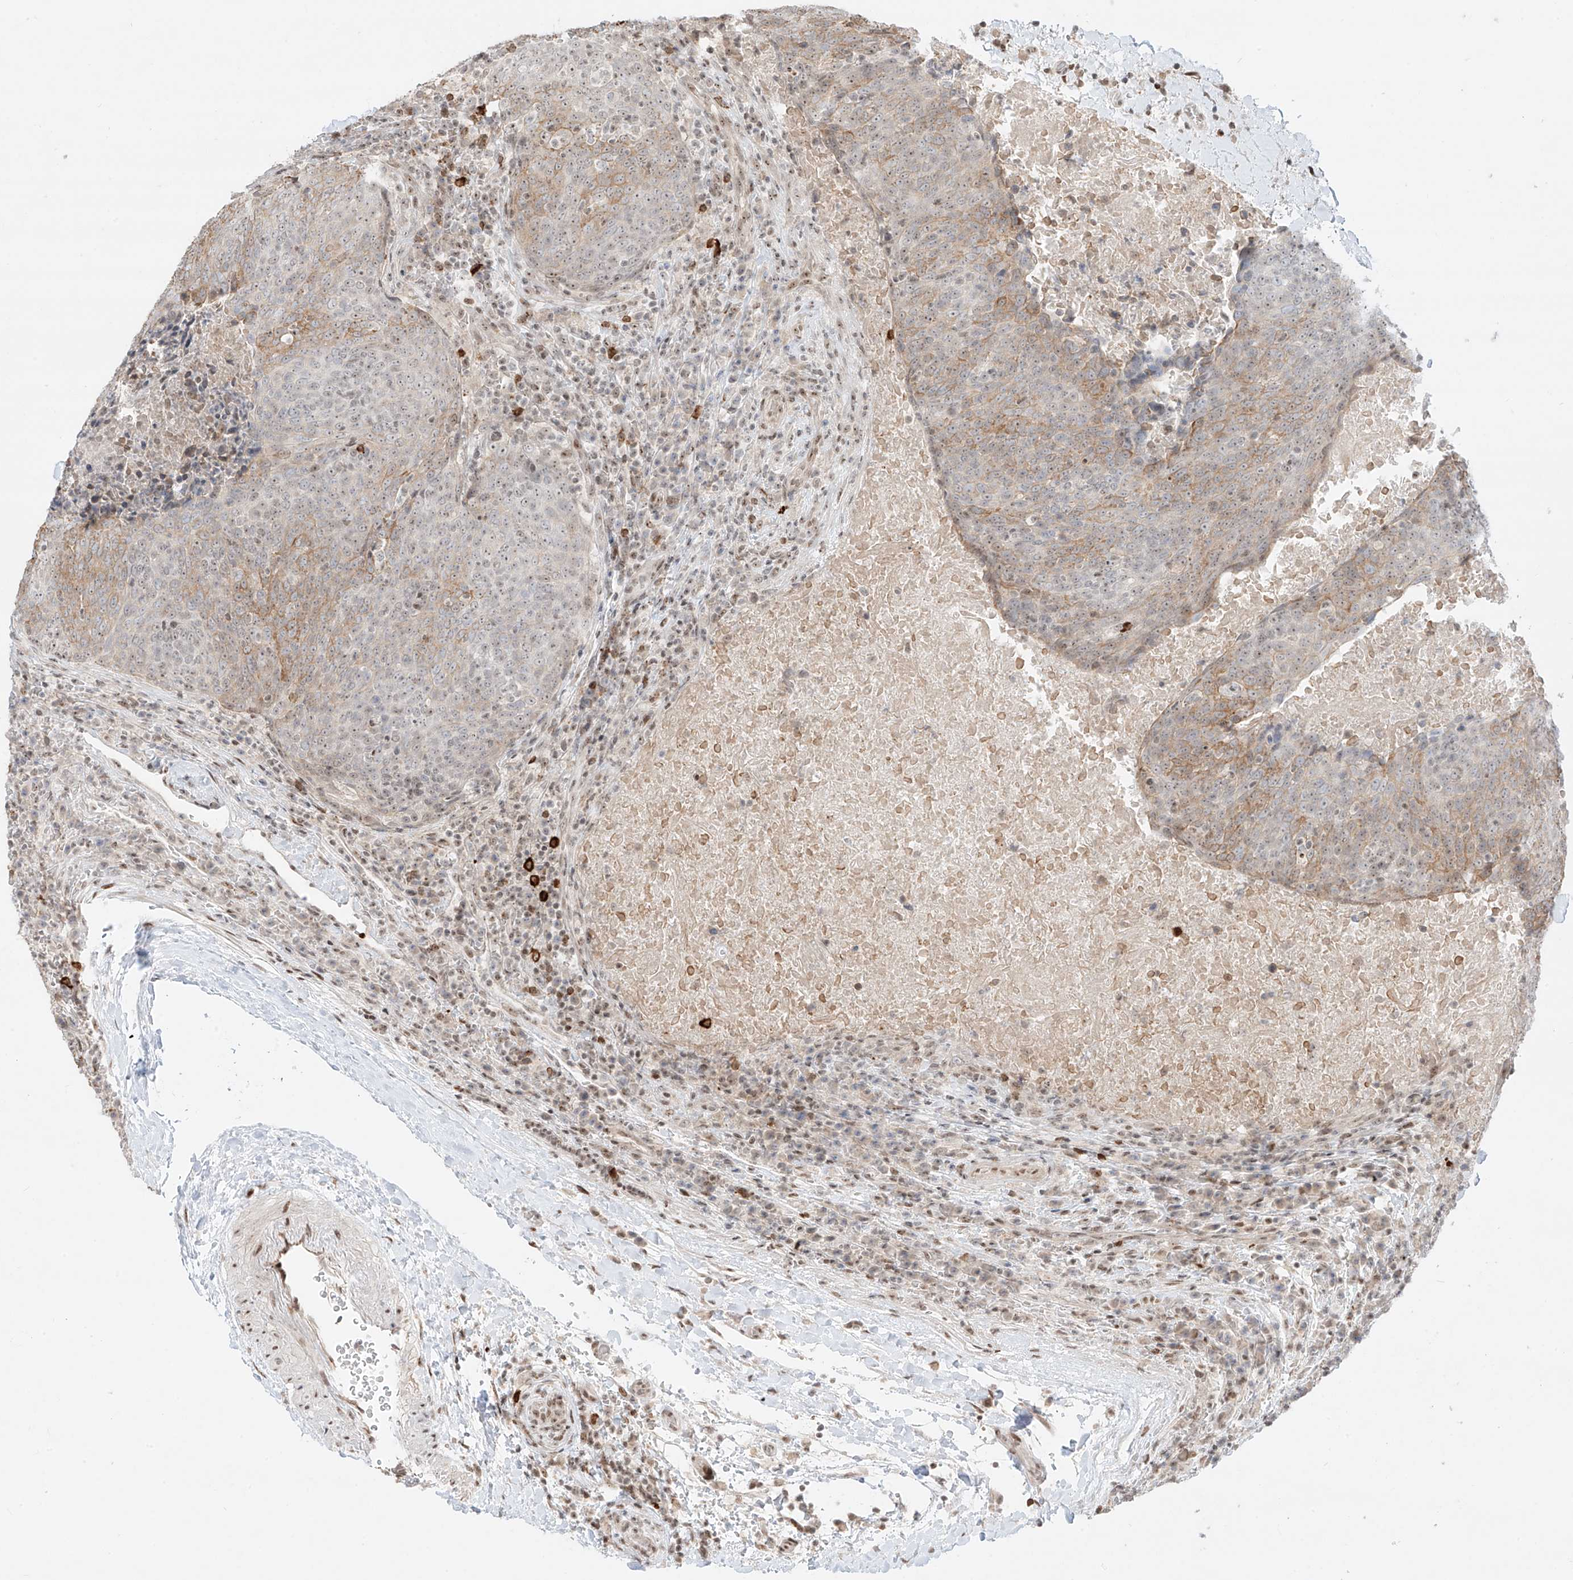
{"staining": {"intensity": "weak", "quantity": "25%-75%", "location": "cytoplasmic/membranous,nuclear"}, "tissue": "head and neck cancer", "cell_type": "Tumor cells", "image_type": "cancer", "snomed": [{"axis": "morphology", "description": "Squamous cell carcinoma, NOS"}, {"axis": "morphology", "description": "Squamous cell carcinoma, metastatic, NOS"}, {"axis": "topography", "description": "Lymph node"}, {"axis": "topography", "description": "Head-Neck"}], "caption": "Tumor cells display weak cytoplasmic/membranous and nuclear staining in approximately 25%-75% of cells in head and neck cancer (metastatic squamous cell carcinoma). Using DAB (3,3'-diaminobenzidine) (brown) and hematoxylin (blue) stains, captured at high magnification using brightfield microscopy.", "gene": "ZNF512", "patient": {"sex": "male", "age": 62}}